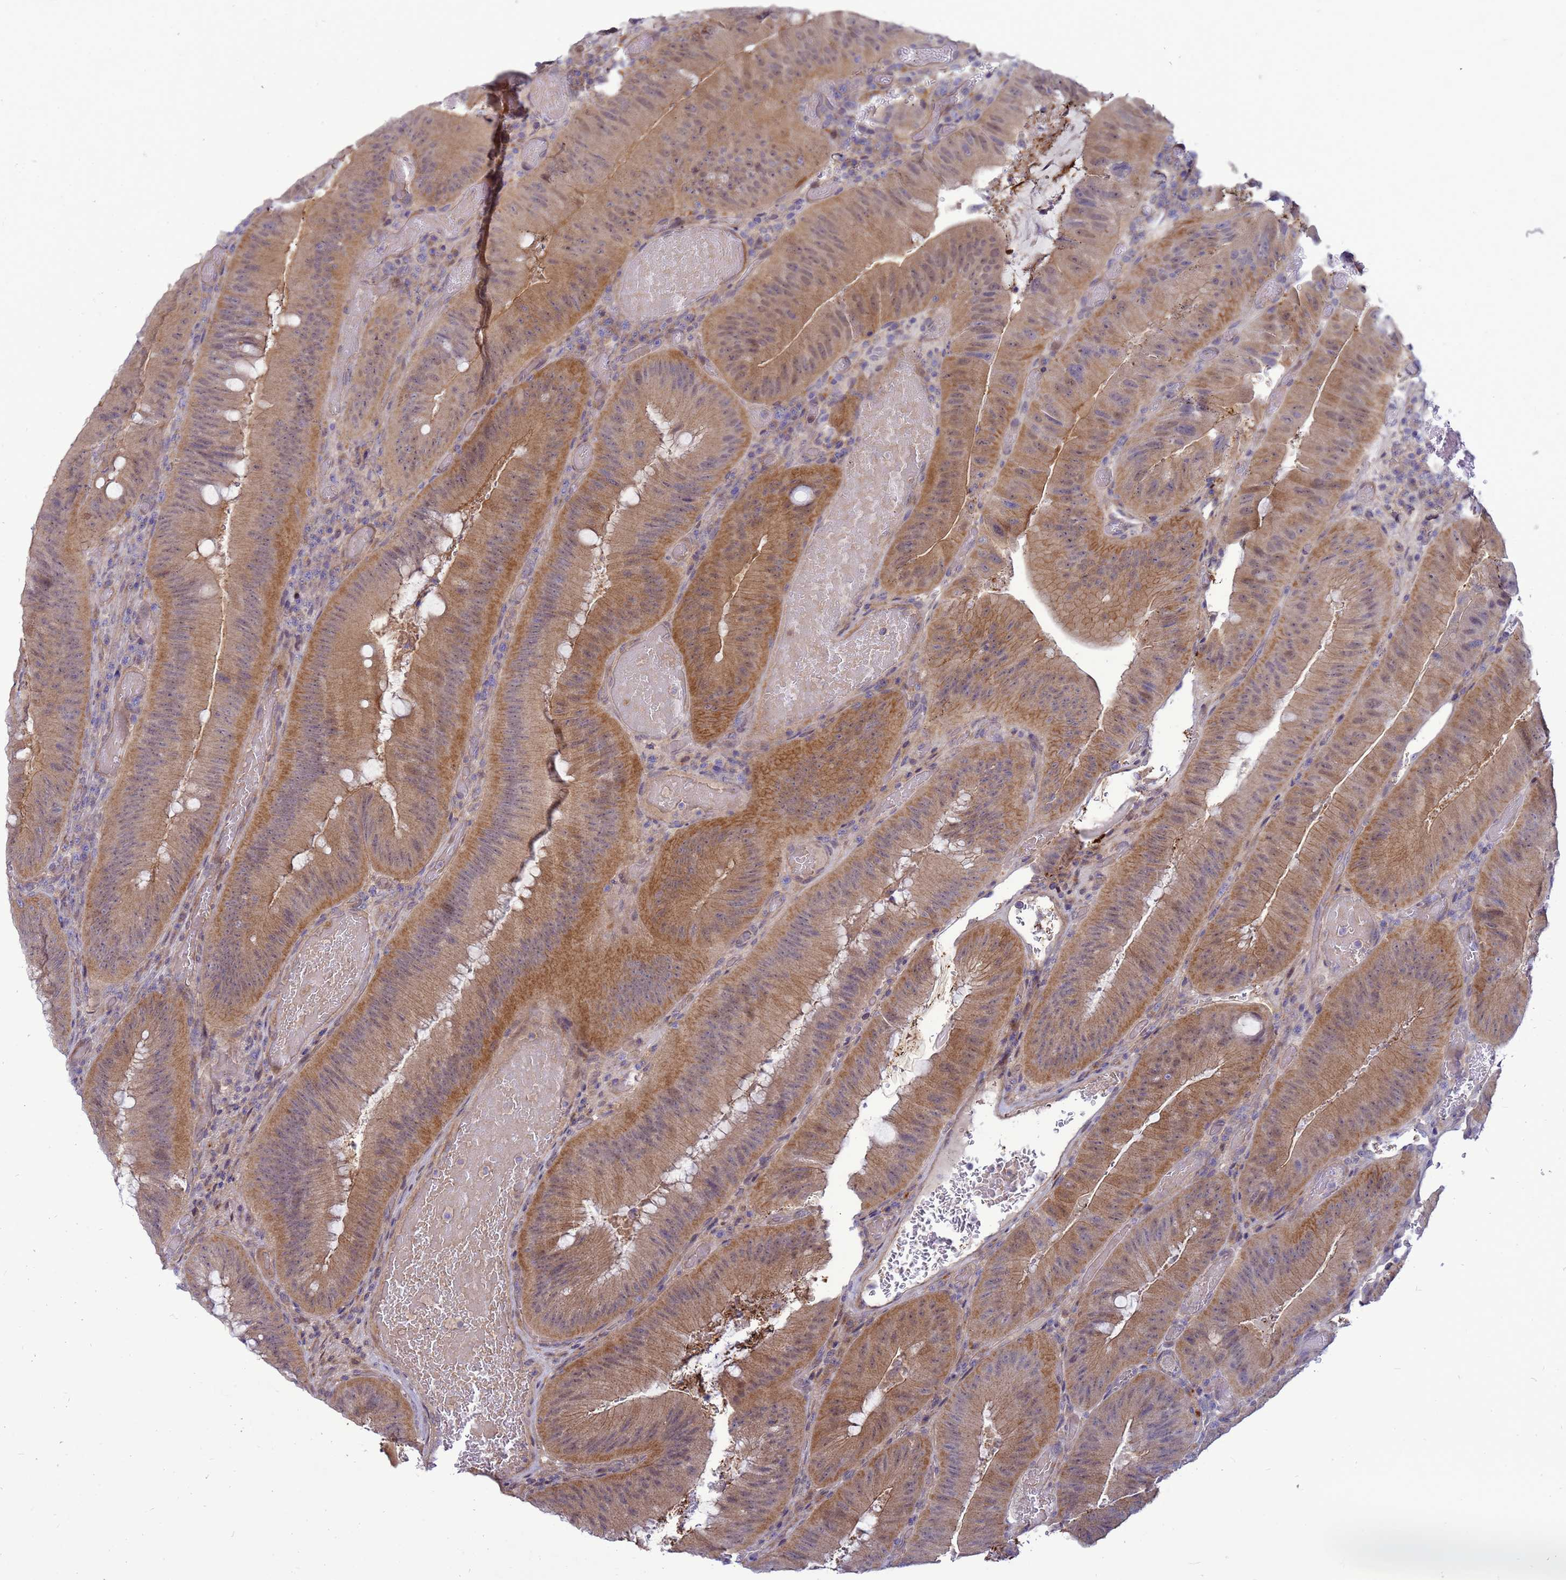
{"staining": {"intensity": "moderate", "quantity": ">75%", "location": "cytoplasmic/membranous"}, "tissue": "colorectal cancer", "cell_type": "Tumor cells", "image_type": "cancer", "snomed": [{"axis": "morphology", "description": "Adenocarcinoma, NOS"}, {"axis": "topography", "description": "Colon"}], "caption": "A brown stain labels moderate cytoplasmic/membranous expression of a protein in human adenocarcinoma (colorectal) tumor cells.", "gene": "ENOPH1", "patient": {"sex": "female", "age": 43}}